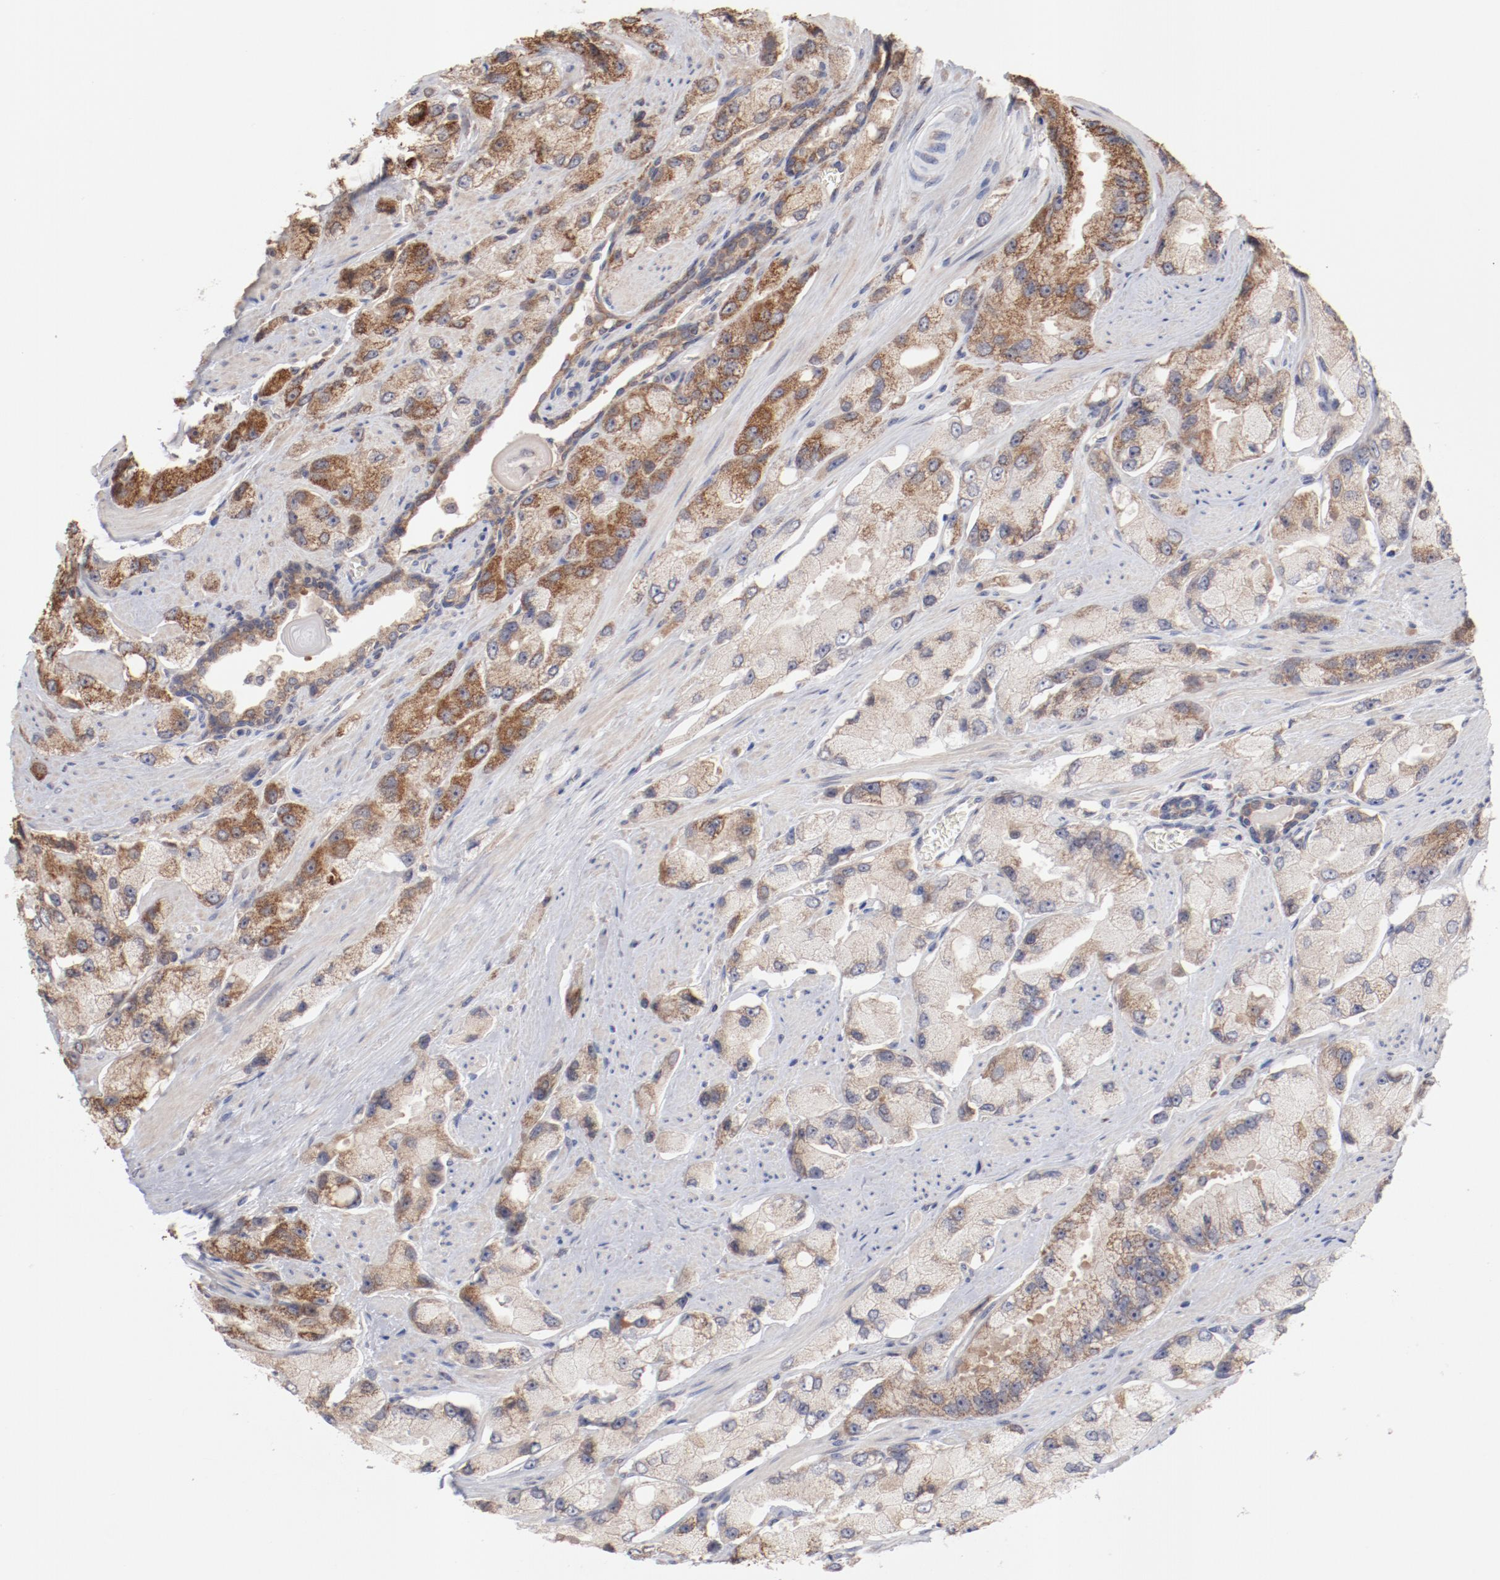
{"staining": {"intensity": "moderate", "quantity": ">75%", "location": "cytoplasmic/membranous"}, "tissue": "prostate cancer", "cell_type": "Tumor cells", "image_type": "cancer", "snomed": [{"axis": "morphology", "description": "Adenocarcinoma, High grade"}, {"axis": "topography", "description": "Prostate"}], "caption": "A medium amount of moderate cytoplasmic/membranous positivity is appreciated in approximately >75% of tumor cells in prostate cancer (adenocarcinoma (high-grade)) tissue. Nuclei are stained in blue.", "gene": "PPFIBP2", "patient": {"sex": "male", "age": 58}}